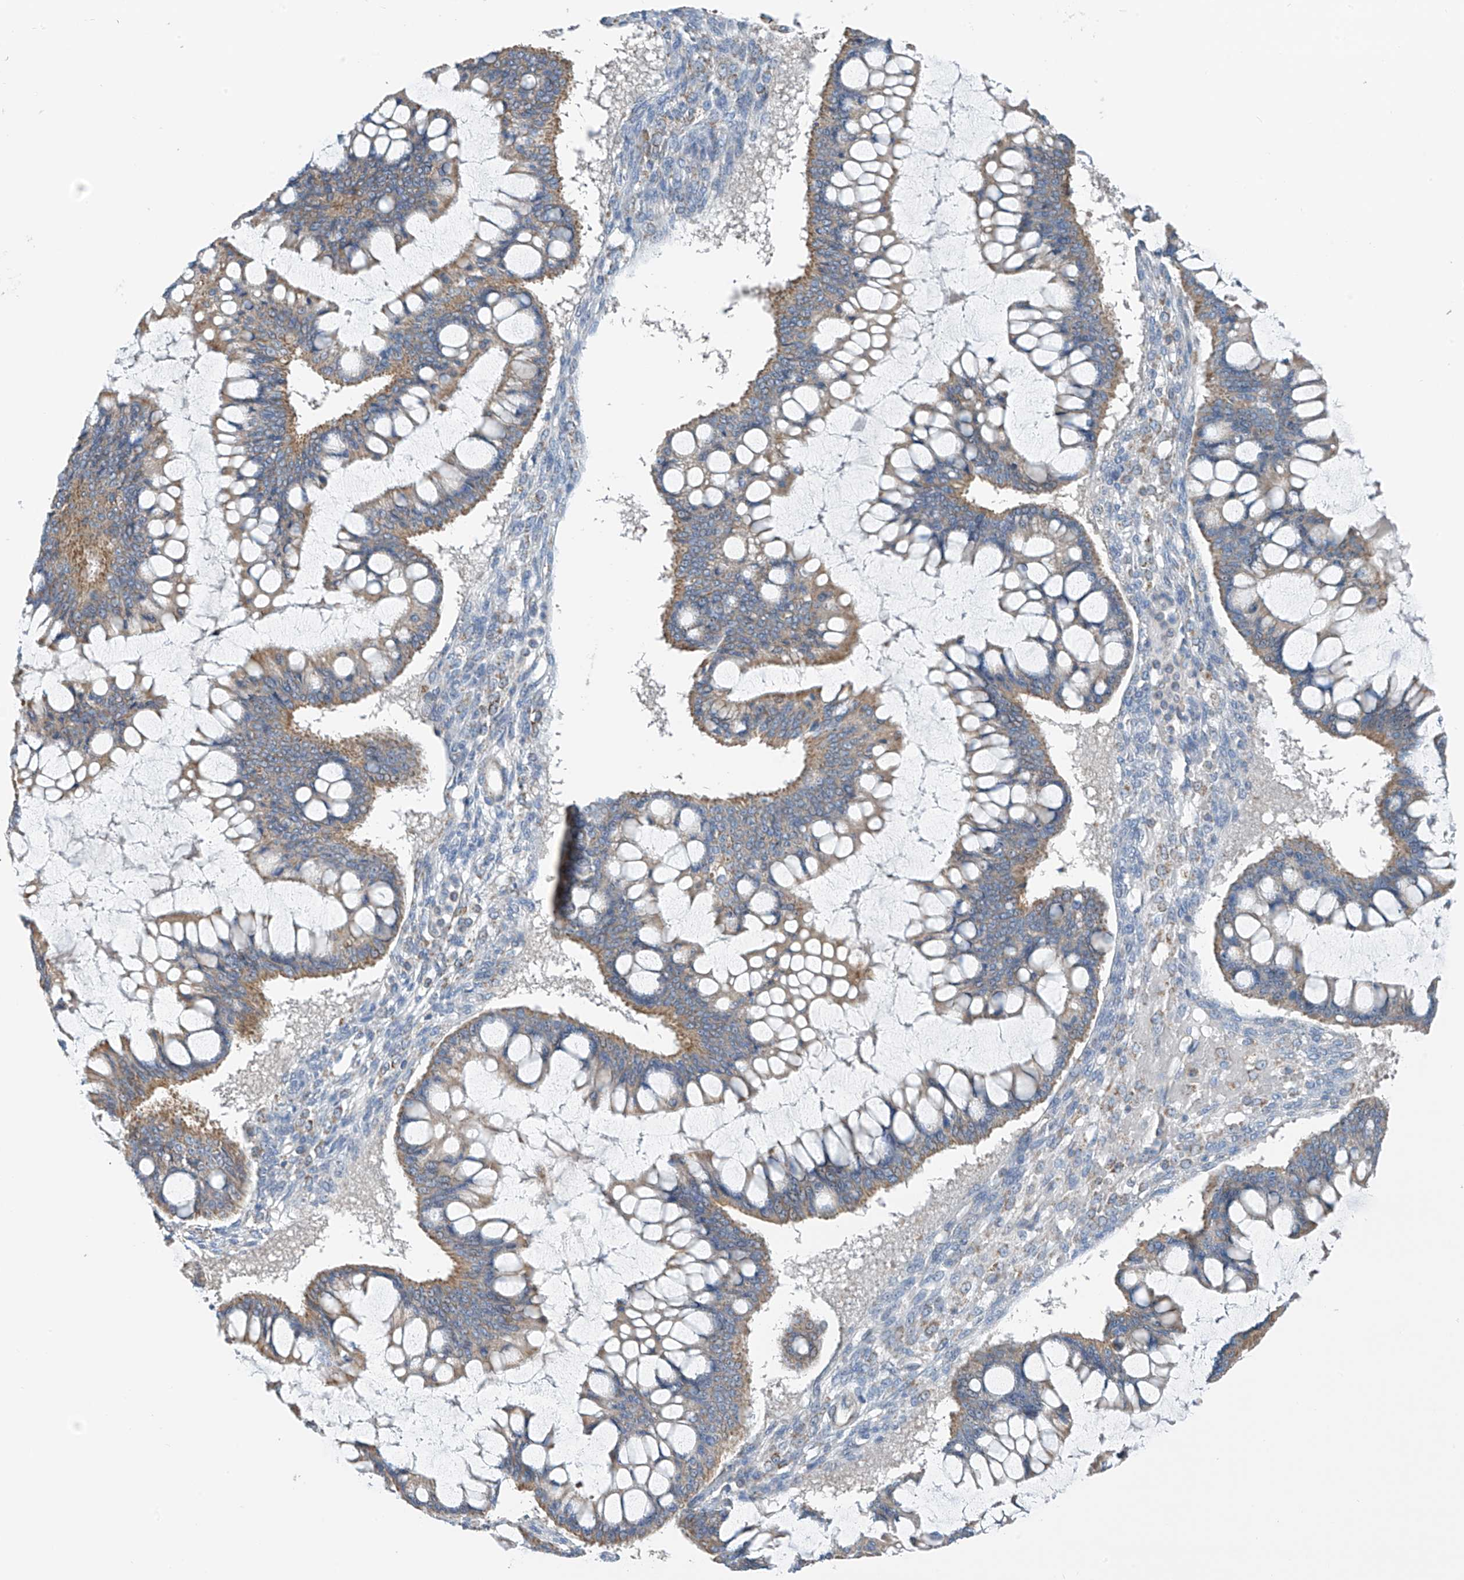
{"staining": {"intensity": "moderate", "quantity": "25%-75%", "location": "cytoplasmic/membranous"}, "tissue": "ovarian cancer", "cell_type": "Tumor cells", "image_type": "cancer", "snomed": [{"axis": "morphology", "description": "Cystadenocarcinoma, mucinous, NOS"}, {"axis": "topography", "description": "Ovary"}], "caption": "Immunohistochemistry histopathology image of neoplastic tissue: human ovarian cancer (mucinous cystadenocarcinoma) stained using immunohistochemistry (IHC) shows medium levels of moderate protein expression localized specifically in the cytoplasmic/membranous of tumor cells, appearing as a cytoplasmic/membranous brown color.", "gene": "SYN3", "patient": {"sex": "female", "age": 73}}